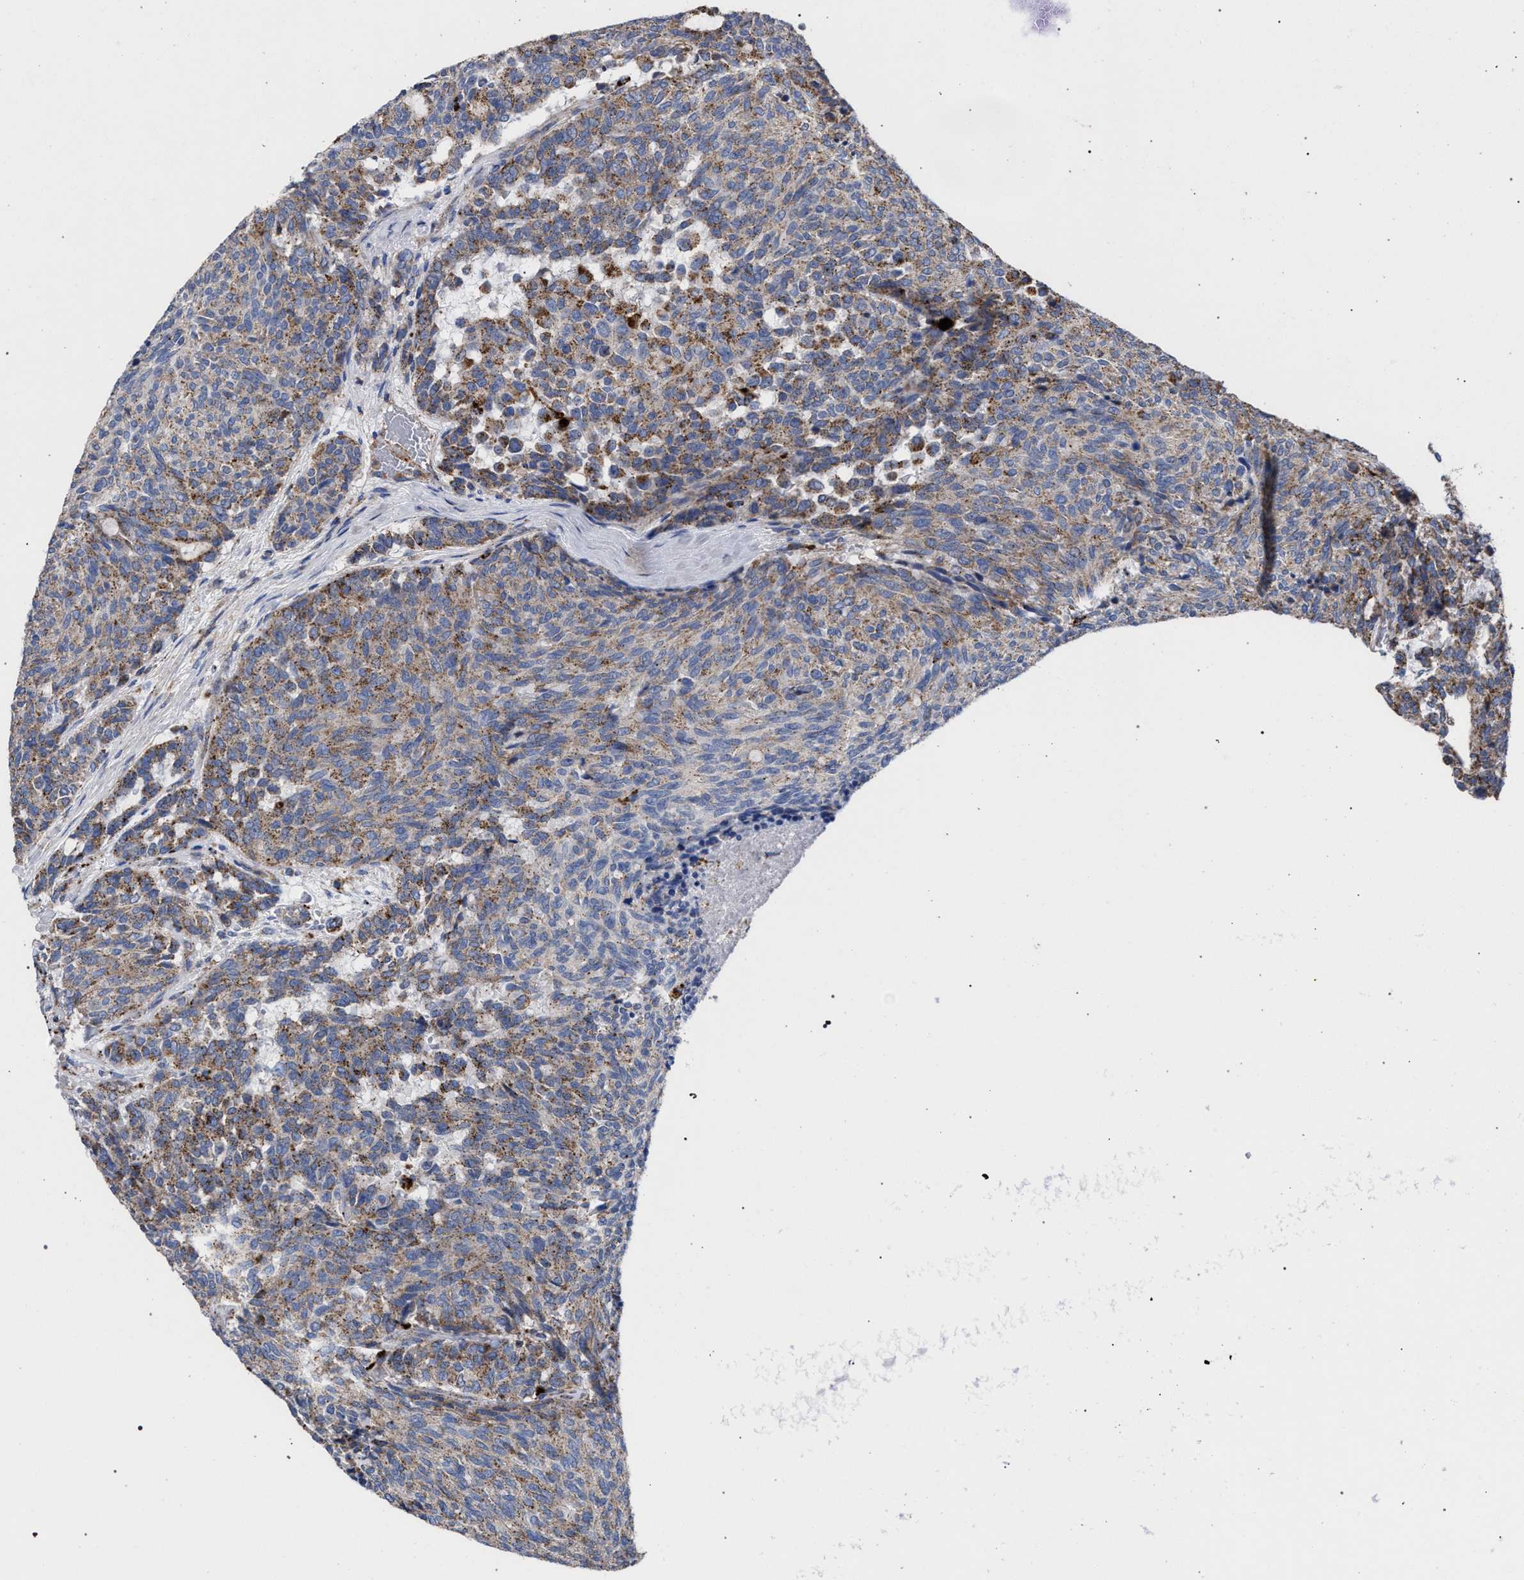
{"staining": {"intensity": "moderate", "quantity": ">75%", "location": "cytoplasmic/membranous"}, "tissue": "carcinoid", "cell_type": "Tumor cells", "image_type": "cancer", "snomed": [{"axis": "morphology", "description": "Carcinoid, malignant, NOS"}, {"axis": "topography", "description": "Pancreas"}], "caption": "Immunohistochemical staining of human carcinoid demonstrates medium levels of moderate cytoplasmic/membranous protein staining in approximately >75% of tumor cells.", "gene": "PPT1", "patient": {"sex": "female", "age": 54}}